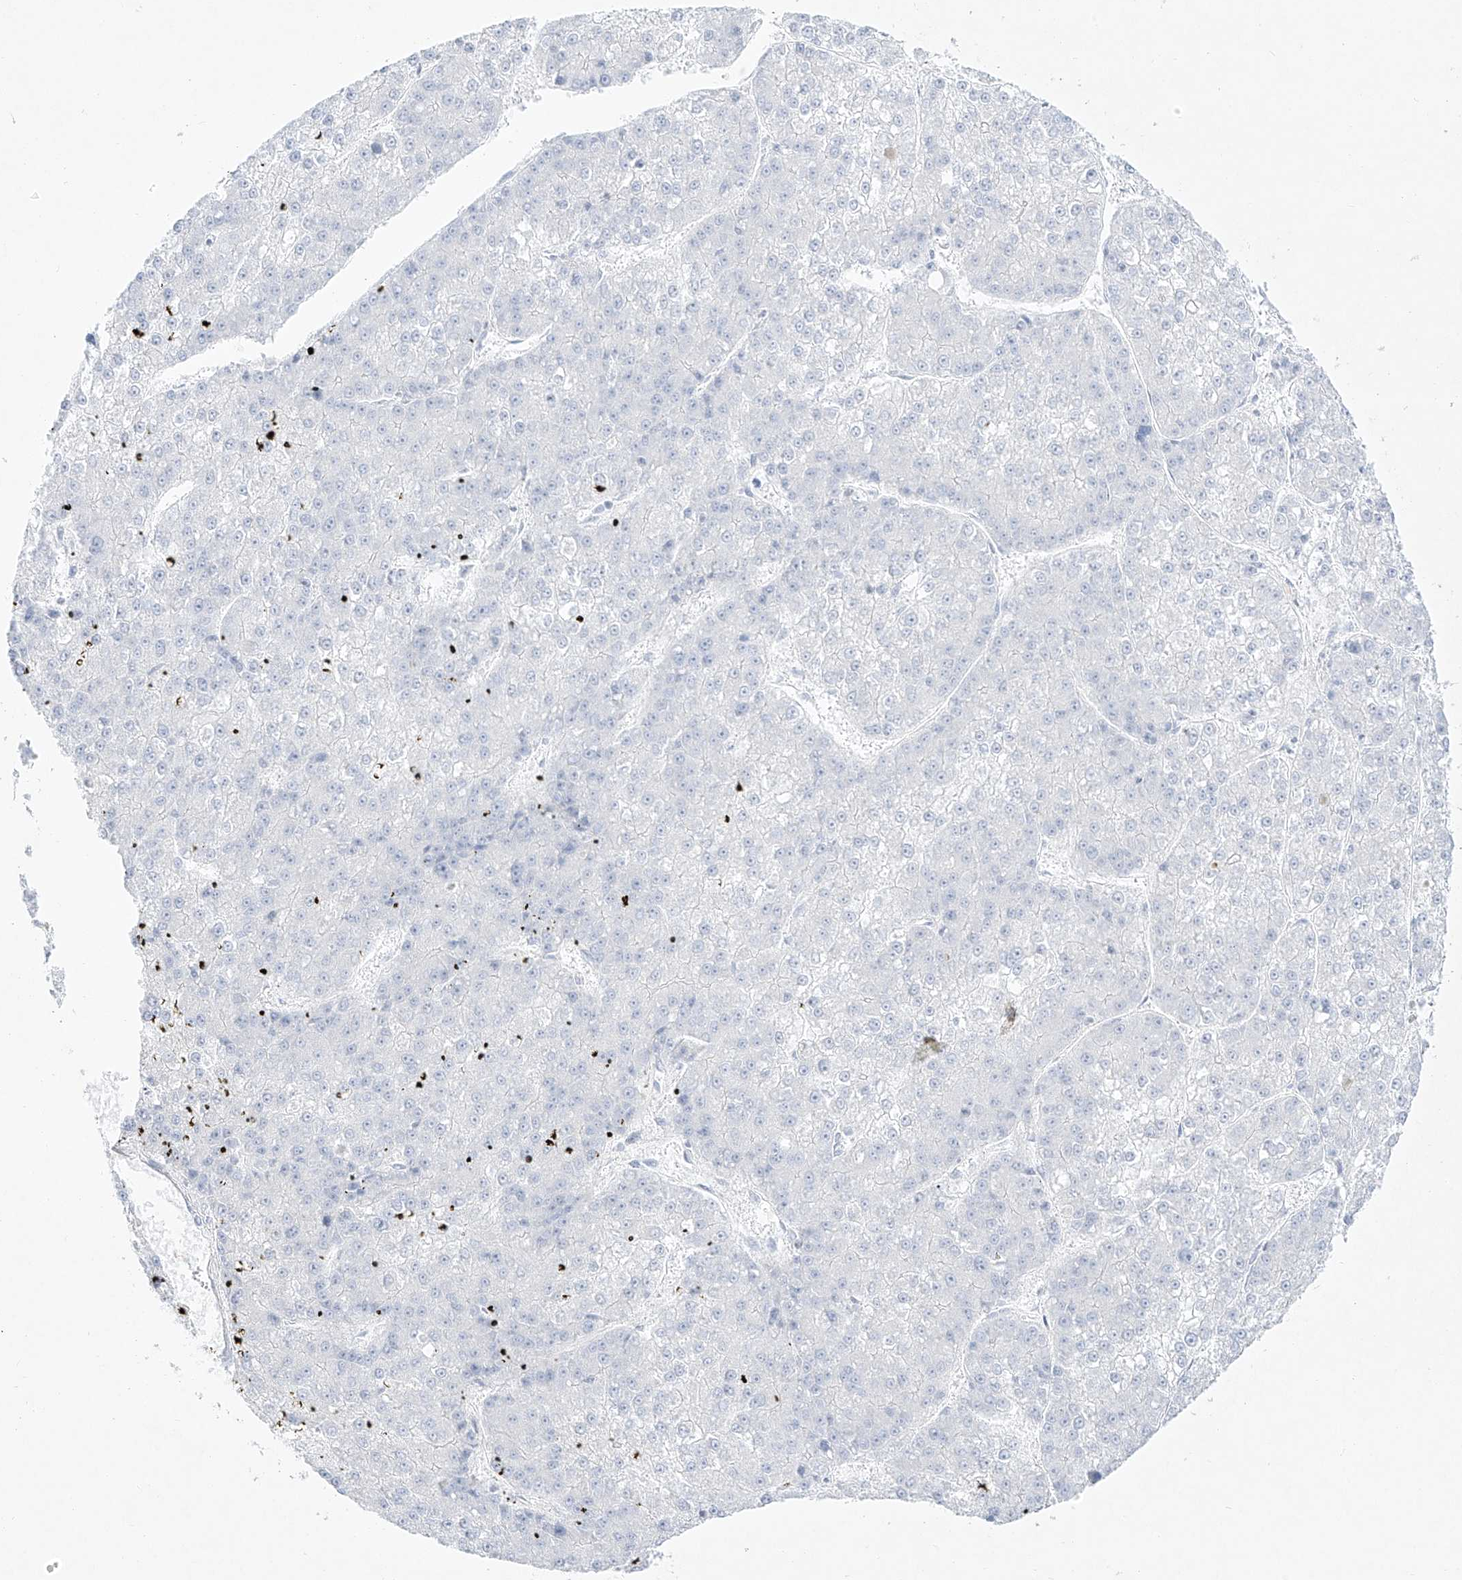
{"staining": {"intensity": "negative", "quantity": "none", "location": "none"}, "tissue": "liver cancer", "cell_type": "Tumor cells", "image_type": "cancer", "snomed": [{"axis": "morphology", "description": "Carcinoma, Hepatocellular, NOS"}, {"axis": "topography", "description": "Liver"}], "caption": "A micrograph of human liver hepatocellular carcinoma is negative for staining in tumor cells.", "gene": "DMKN", "patient": {"sex": "female", "age": 73}}